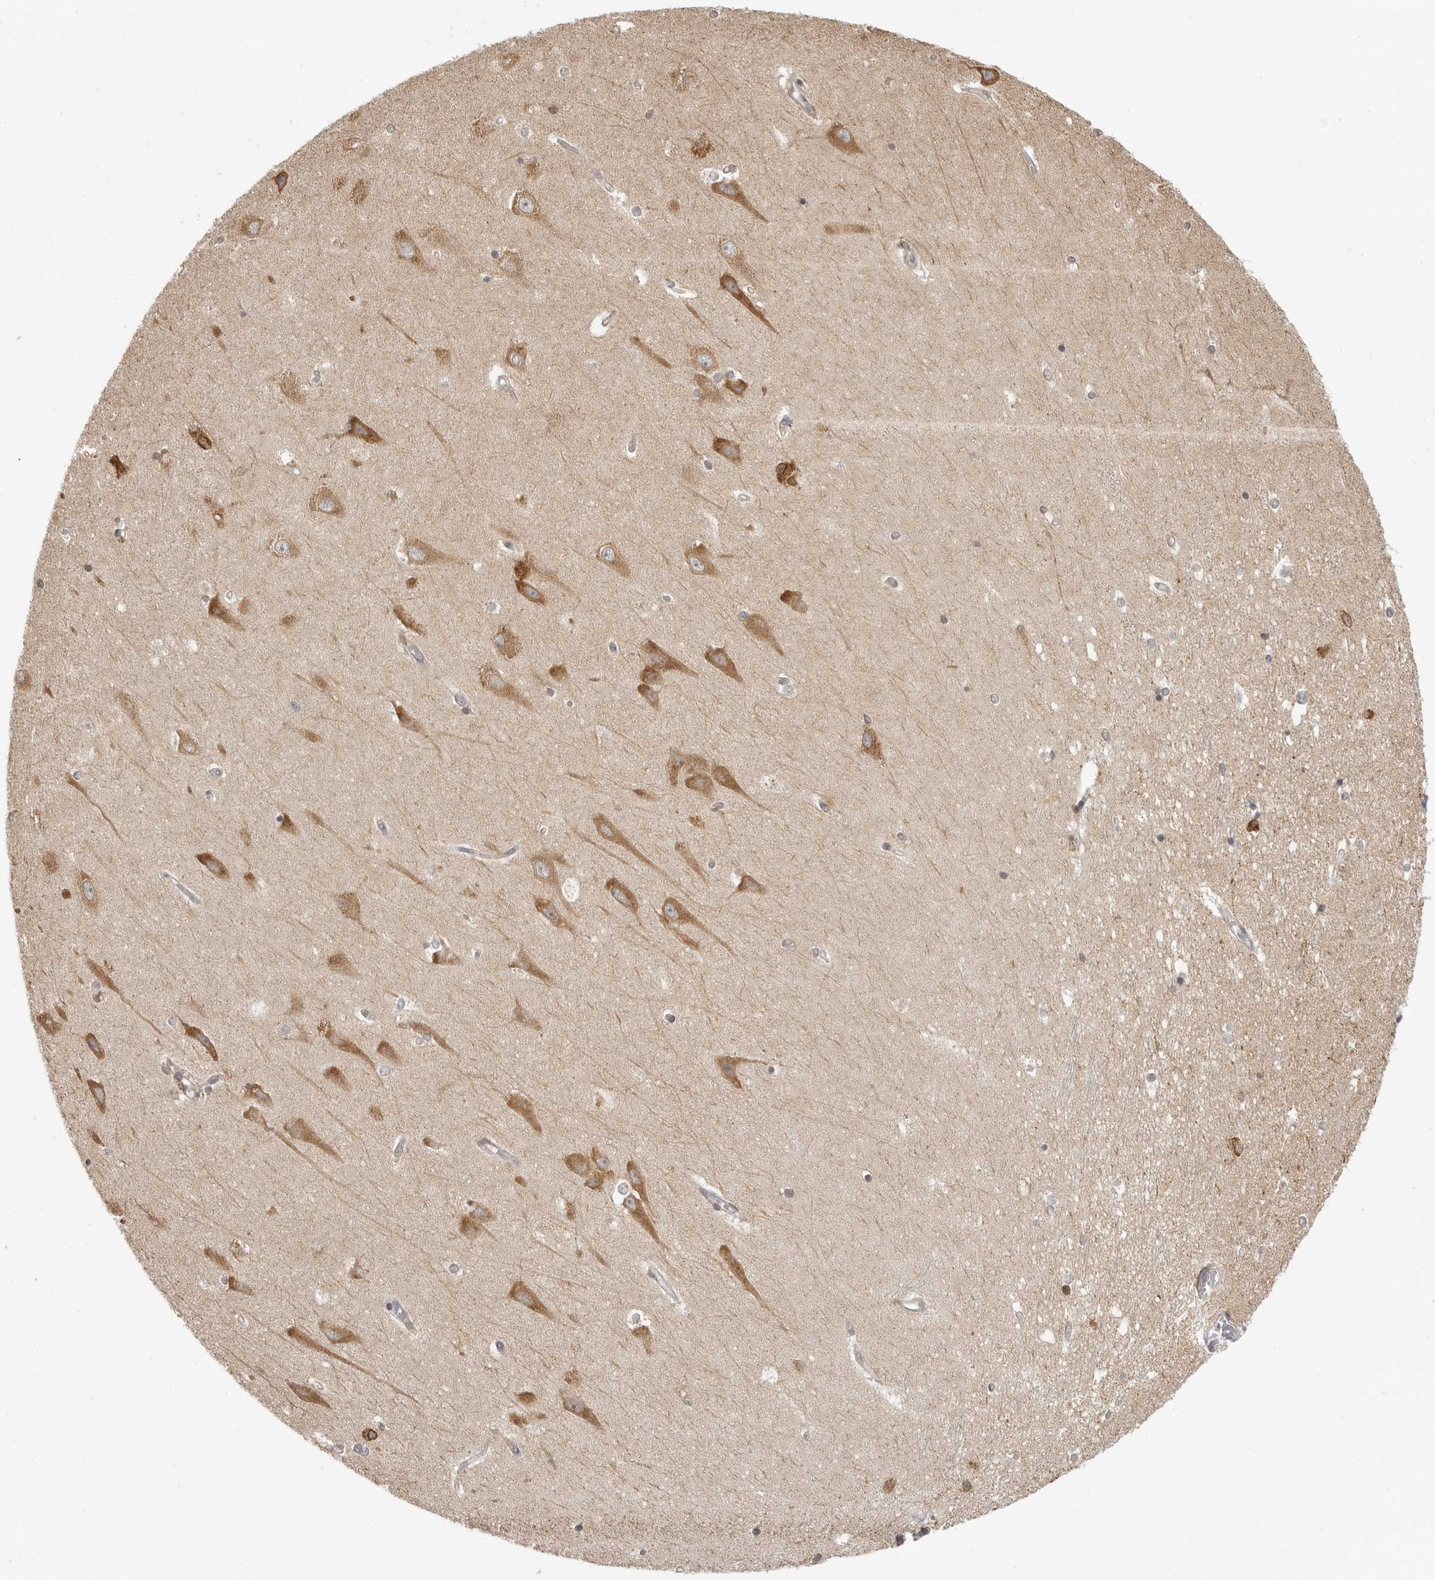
{"staining": {"intensity": "negative", "quantity": "none", "location": "none"}, "tissue": "hippocampus", "cell_type": "Glial cells", "image_type": "normal", "snomed": [{"axis": "morphology", "description": "Normal tissue, NOS"}, {"axis": "topography", "description": "Hippocampus"}], "caption": "A high-resolution image shows immunohistochemistry staining of unremarkable hippocampus, which exhibits no significant expression in glial cells. (Brightfield microscopy of DAB IHC at high magnification).", "gene": "PRRC2A", "patient": {"sex": "male", "age": 45}}